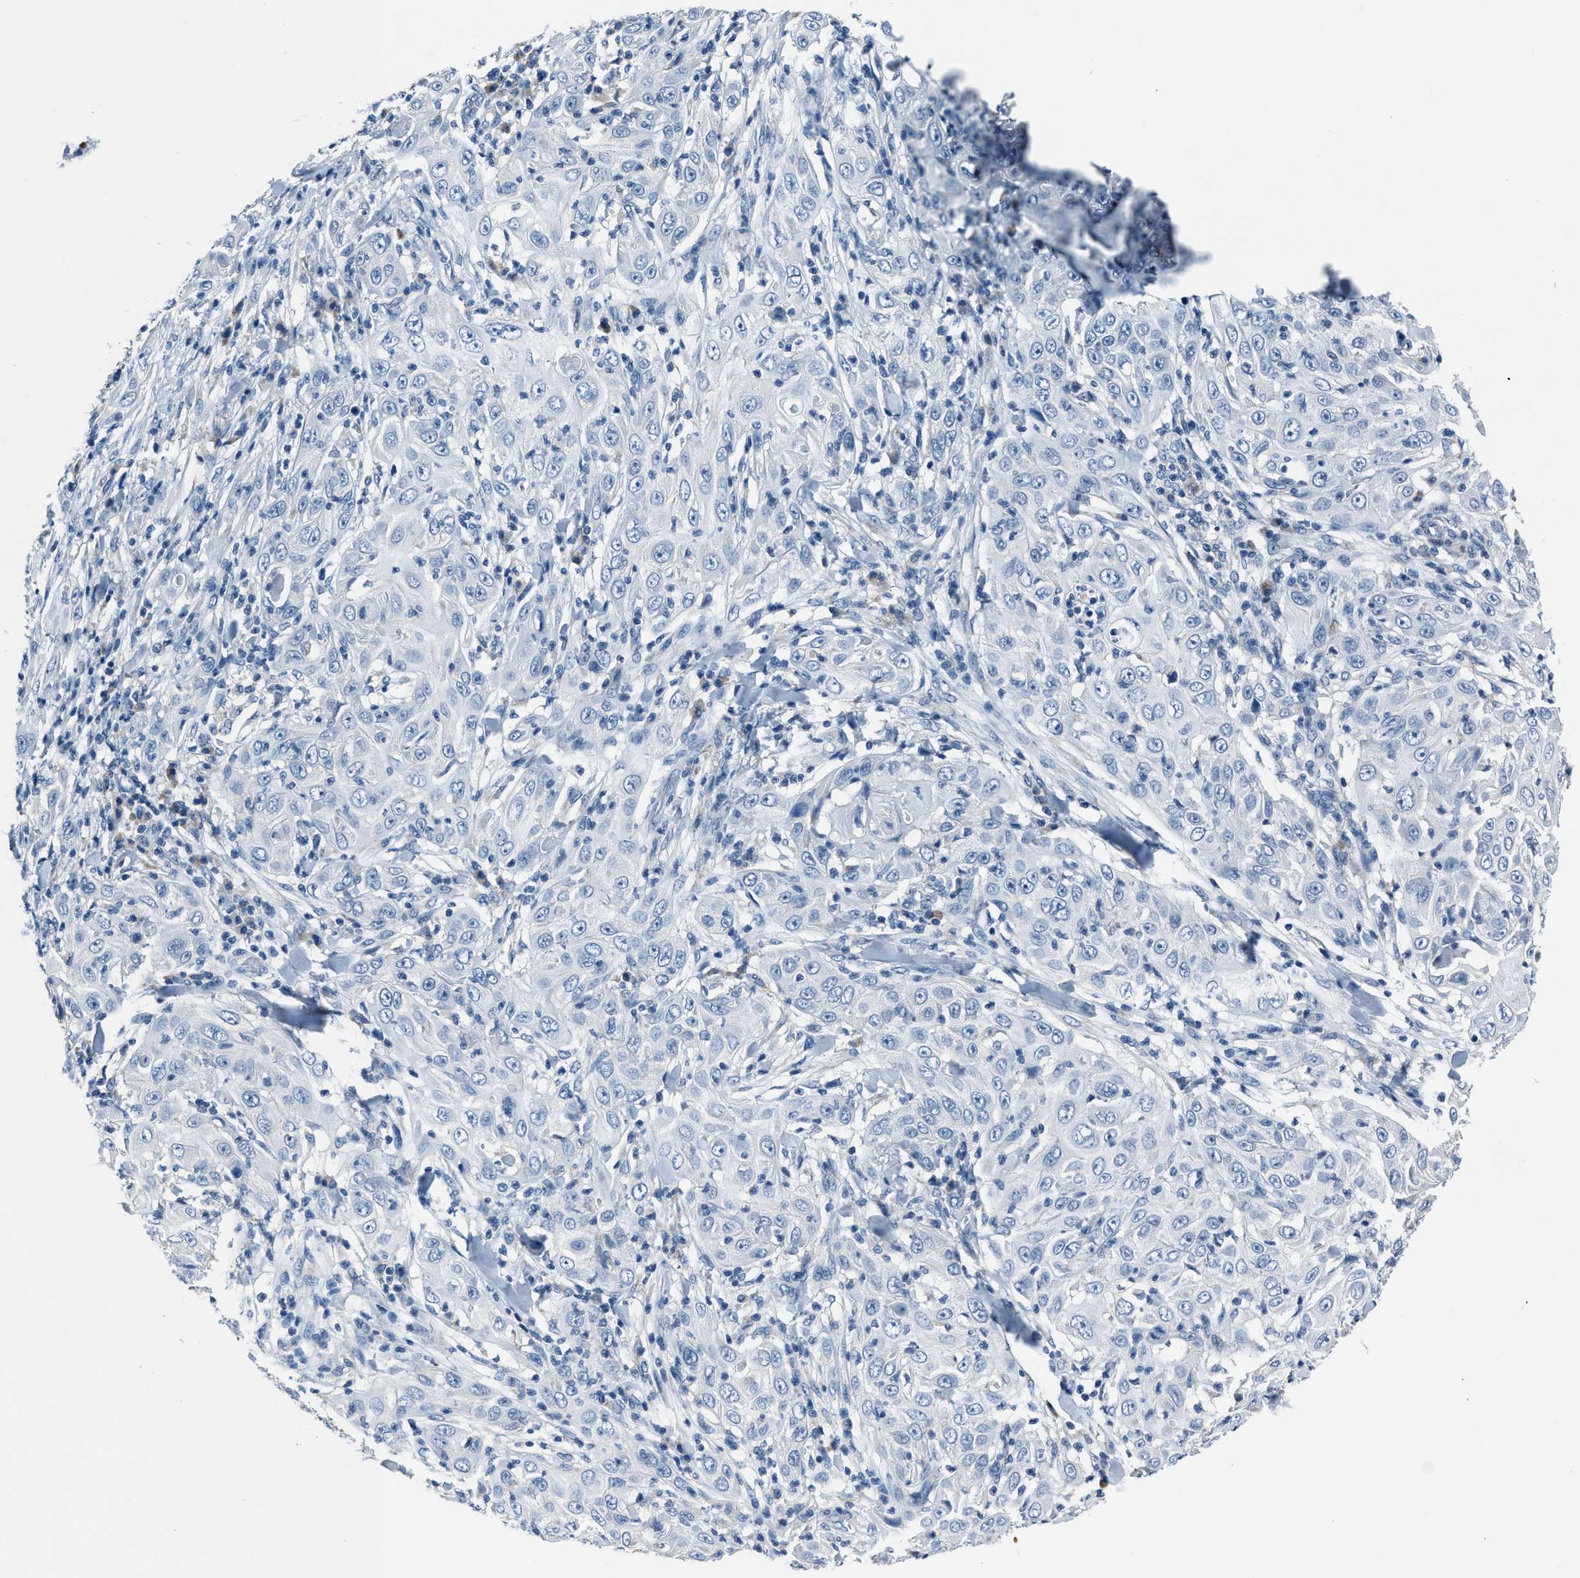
{"staining": {"intensity": "negative", "quantity": "none", "location": "none"}, "tissue": "skin cancer", "cell_type": "Tumor cells", "image_type": "cancer", "snomed": [{"axis": "morphology", "description": "Squamous cell carcinoma, NOS"}, {"axis": "topography", "description": "Skin"}], "caption": "Tumor cells show no significant protein expression in skin cancer.", "gene": "ADAM2", "patient": {"sex": "female", "age": 88}}